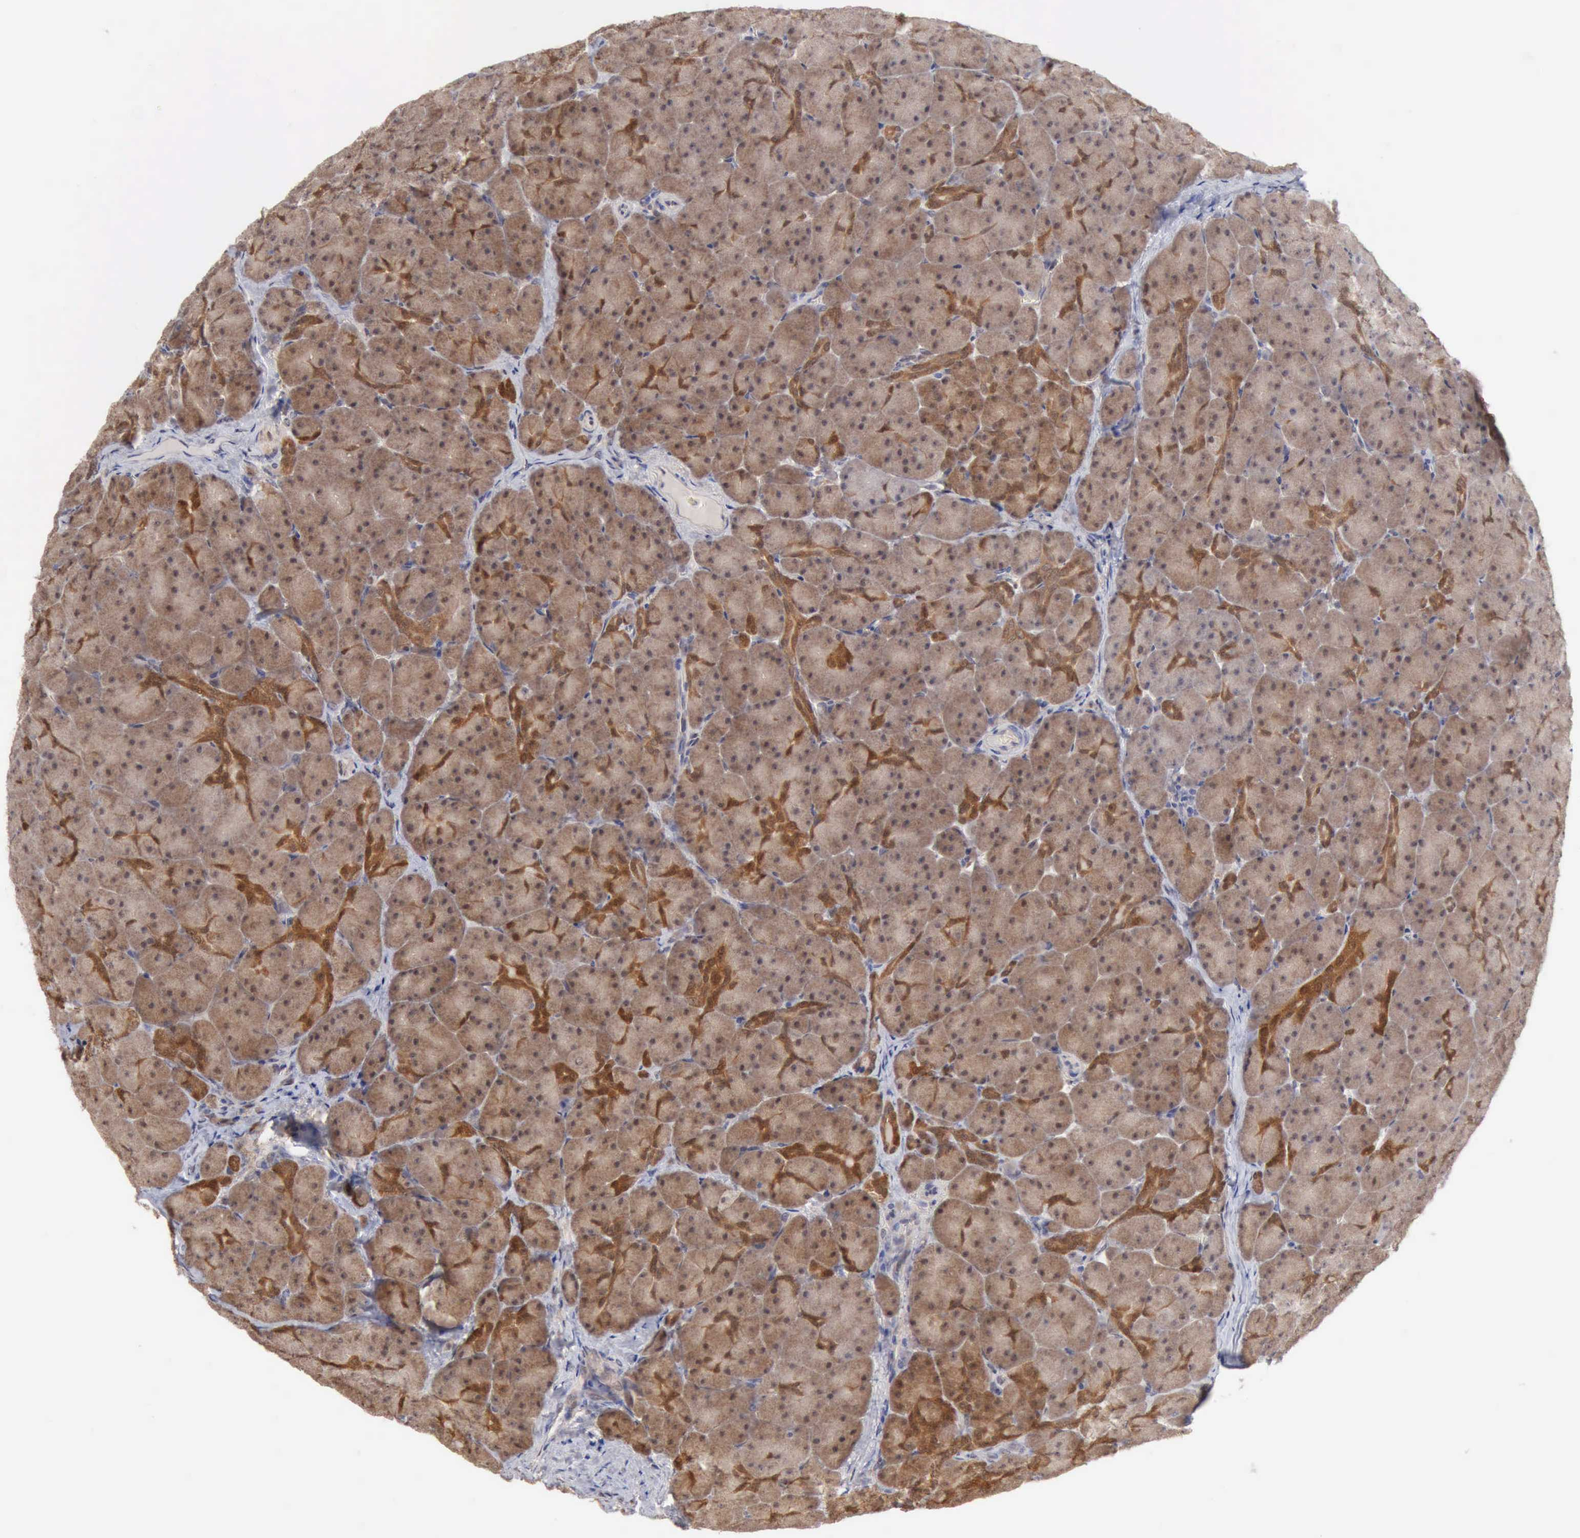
{"staining": {"intensity": "moderate", "quantity": ">75%", "location": "nuclear"}, "tissue": "pancreas", "cell_type": "Exocrine glandular cells", "image_type": "normal", "snomed": [{"axis": "morphology", "description": "Normal tissue, NOS"}, {"axis": "topography", "description": "Pancreas"}], "caption": "The micrograph demonstrates a brown stain indicating the presence of a protein in the nuclear of exocrine glandular cells in pancreas.", "gene": "PTGR2", "patient": {"sex": "male", "age": 66}}